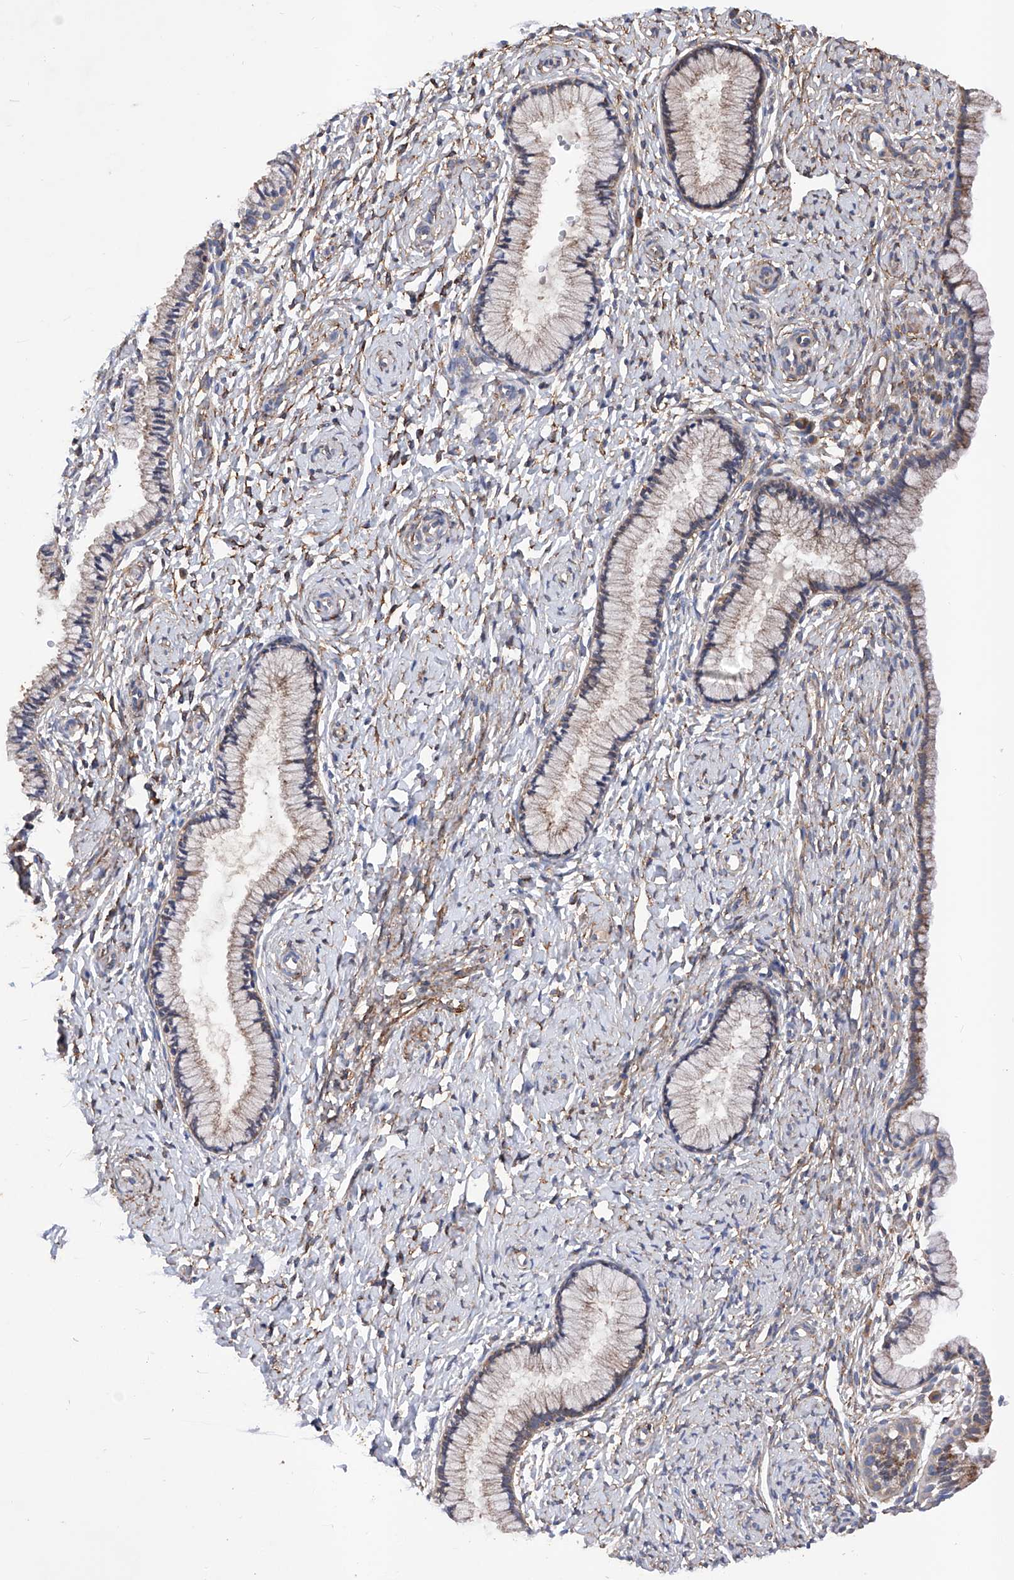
{"staining": {"intensity": "weak", "quantity": ">75%", "location": "cytoplasmic/membranous"}, "tissue": "cervix", "cell_type": "Glandular cells", "image_type": "normal", "snomed": [{"axis": "morphology", "description": "Normal tissue, NOS"}, {"axis": "topography", "description": "Cervix"}], "caption": "Immunohistochemical staining of unremarkable cervix reveals weak cytoplasmic/membranous protein expression in approximately >75% of glandular cells.", "gene": "INPP5B", "patient": {"sex": "female", "age": 33}}